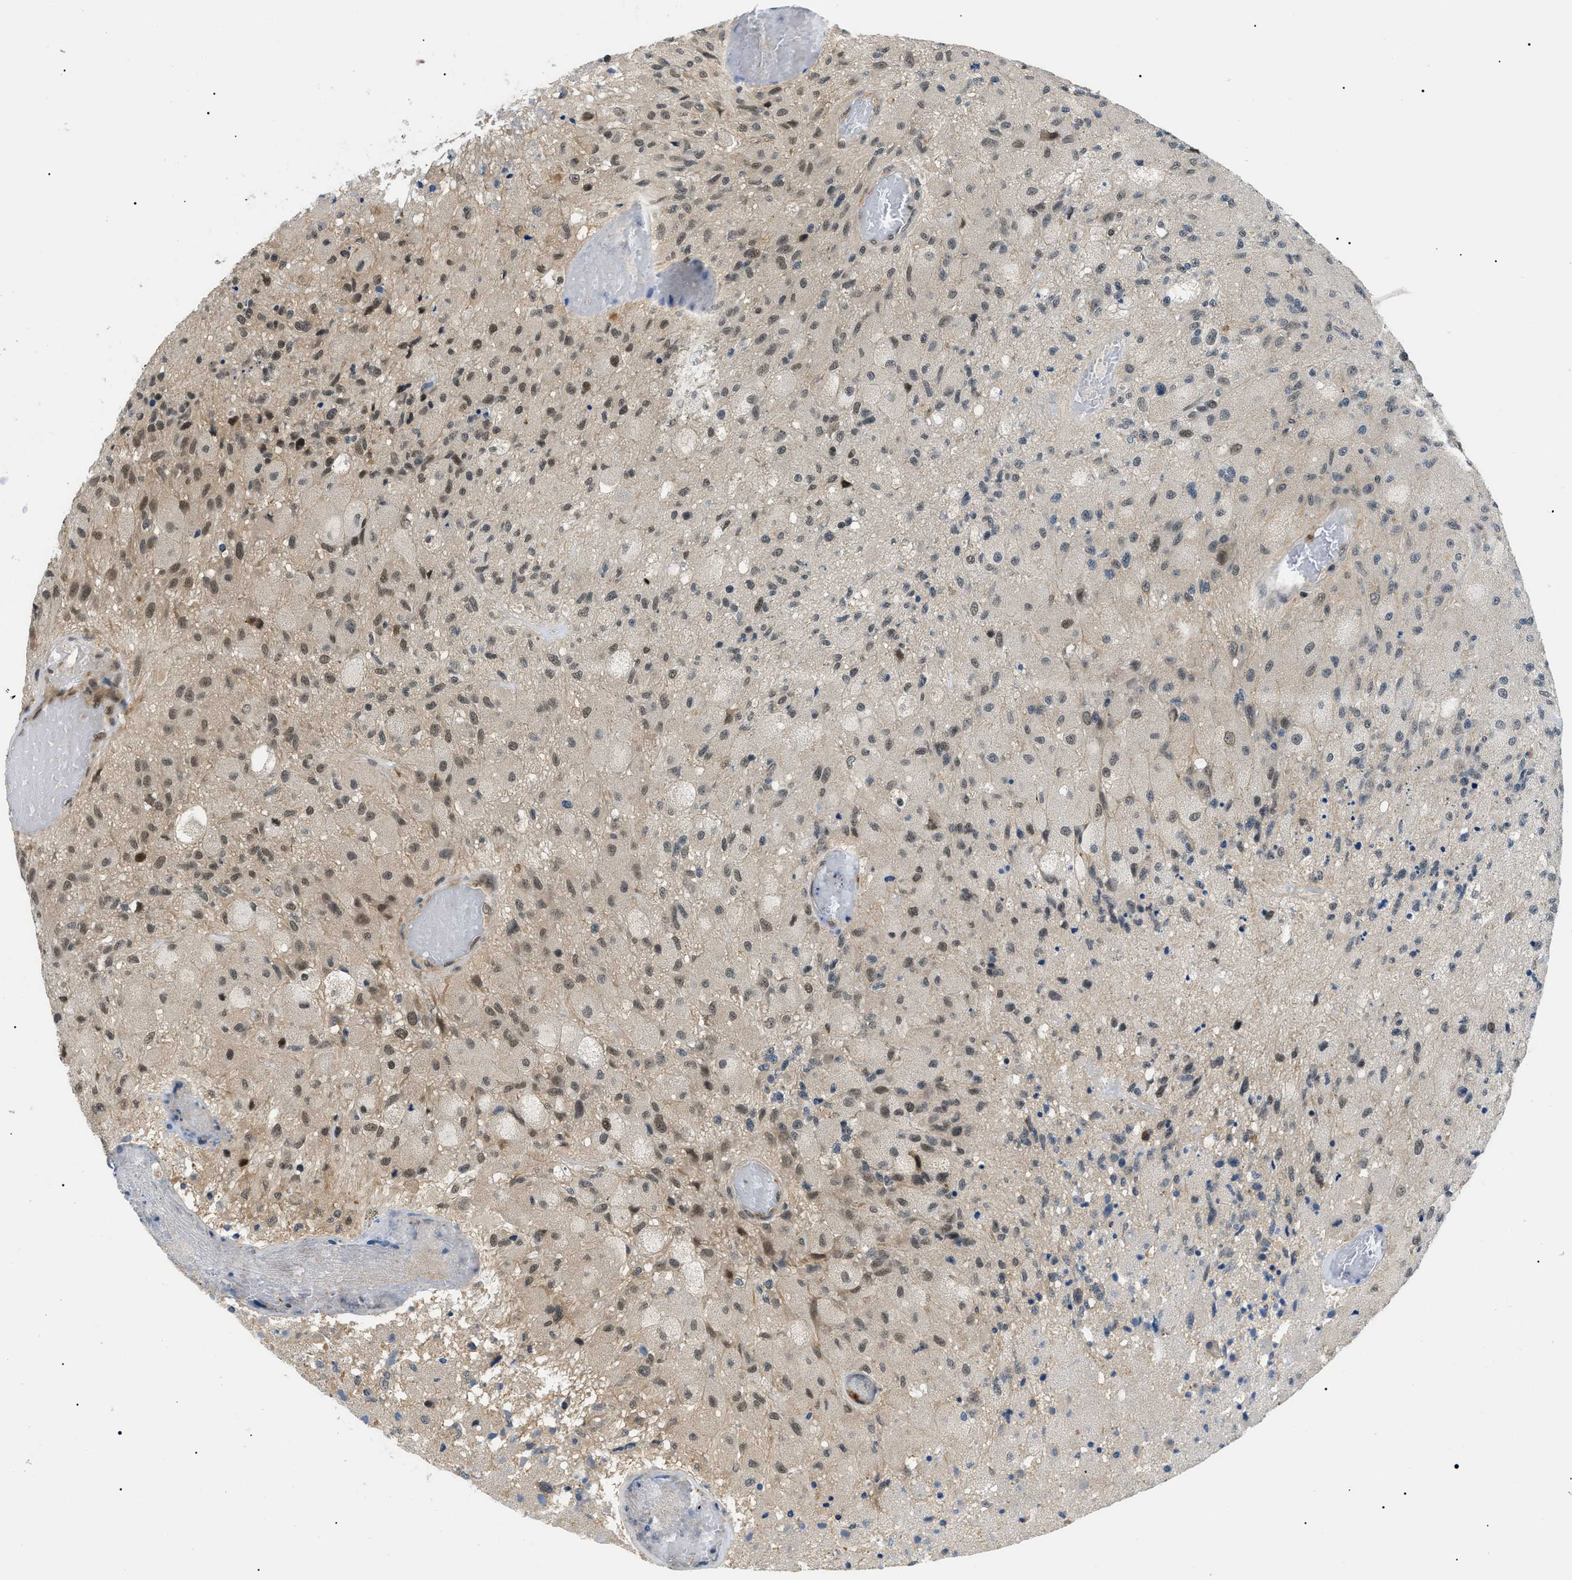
{"staining": {"intensity": "negative", "quantity": "none", "location": "none"}, "tissue": "glioma", "cell_type": "Tumor cells", "image_type": "cancer", "snomed": [{"axis": "morphology", "description": "Normal tissue, NOS"}, {"axis": "morphology", "description": "Glioma, malignant, High grade"}, {"axis": "topography", "description": "Cerebral cortex"}], "caption": "High power microscopy histopathology image of an immunohistochemistry (IHC) micrograph of malignant glioma (high-grade), revealing no significant positivity in tumor cells.", "gene": "RBM15", "patient": {"sex": "male", "age": 77}}